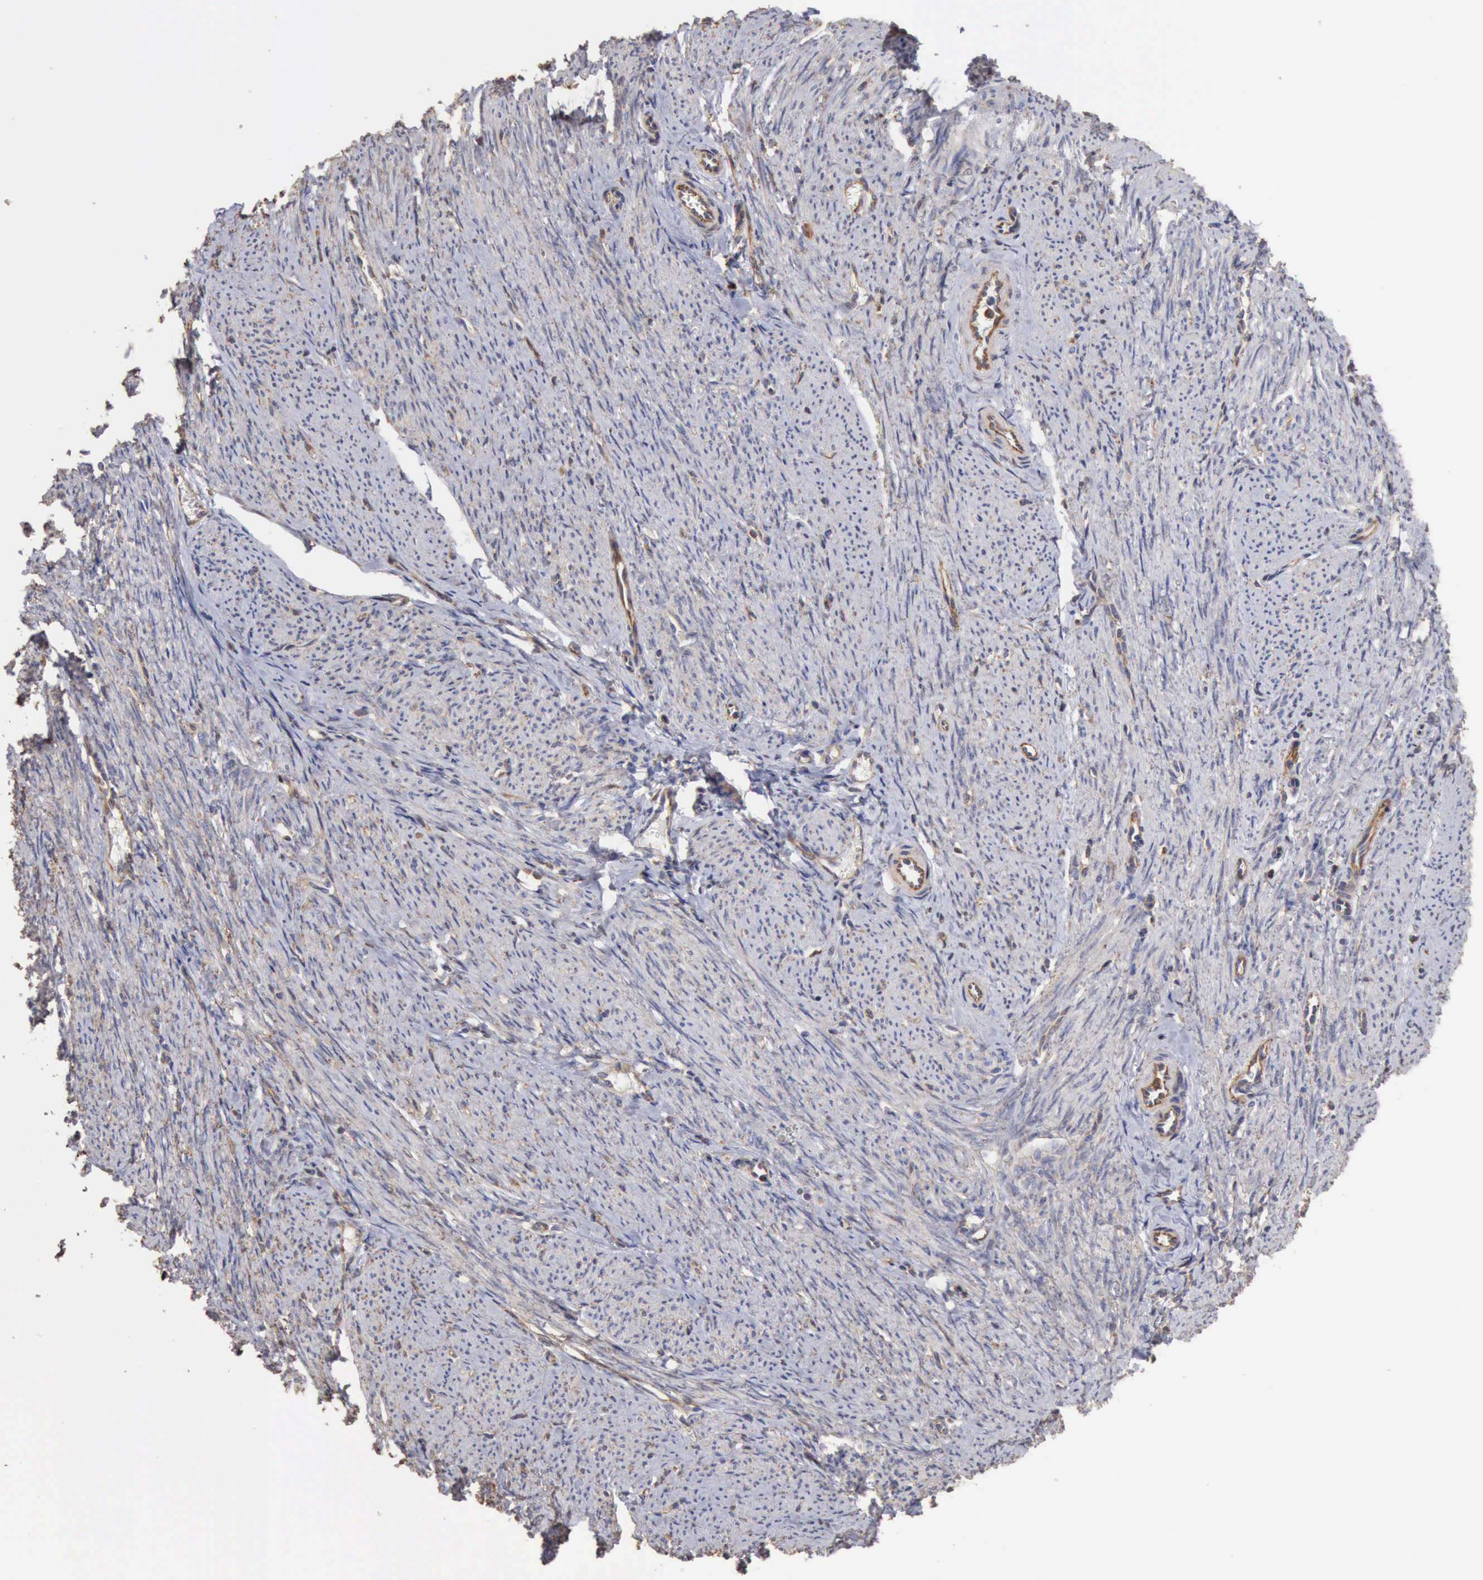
{"staining": {"intensity": "weak", "quantity": "25%-75%", "location": "cytoplasmic/membranous"}, "tissue": "smooth muscle", "cell_type": "Smooth muscle cells", "image_type": "normal", "snomed": [{"axis": "morphology", "description": "Normal tissue, NOS"}, {"axis": "topography", "description": "Smooth muscle"}, {"axis": "topography", "description": "Cervix"}], "caption": "An immunohistochemistry image of unremarkable tissue is shown. Protein staining in brown labels weak cytoplasmic/membranous positivity in smooth muscle within smooth muscle cells.", "gene": "GPR101", "patient": {"sex": "female", "age": 70}}